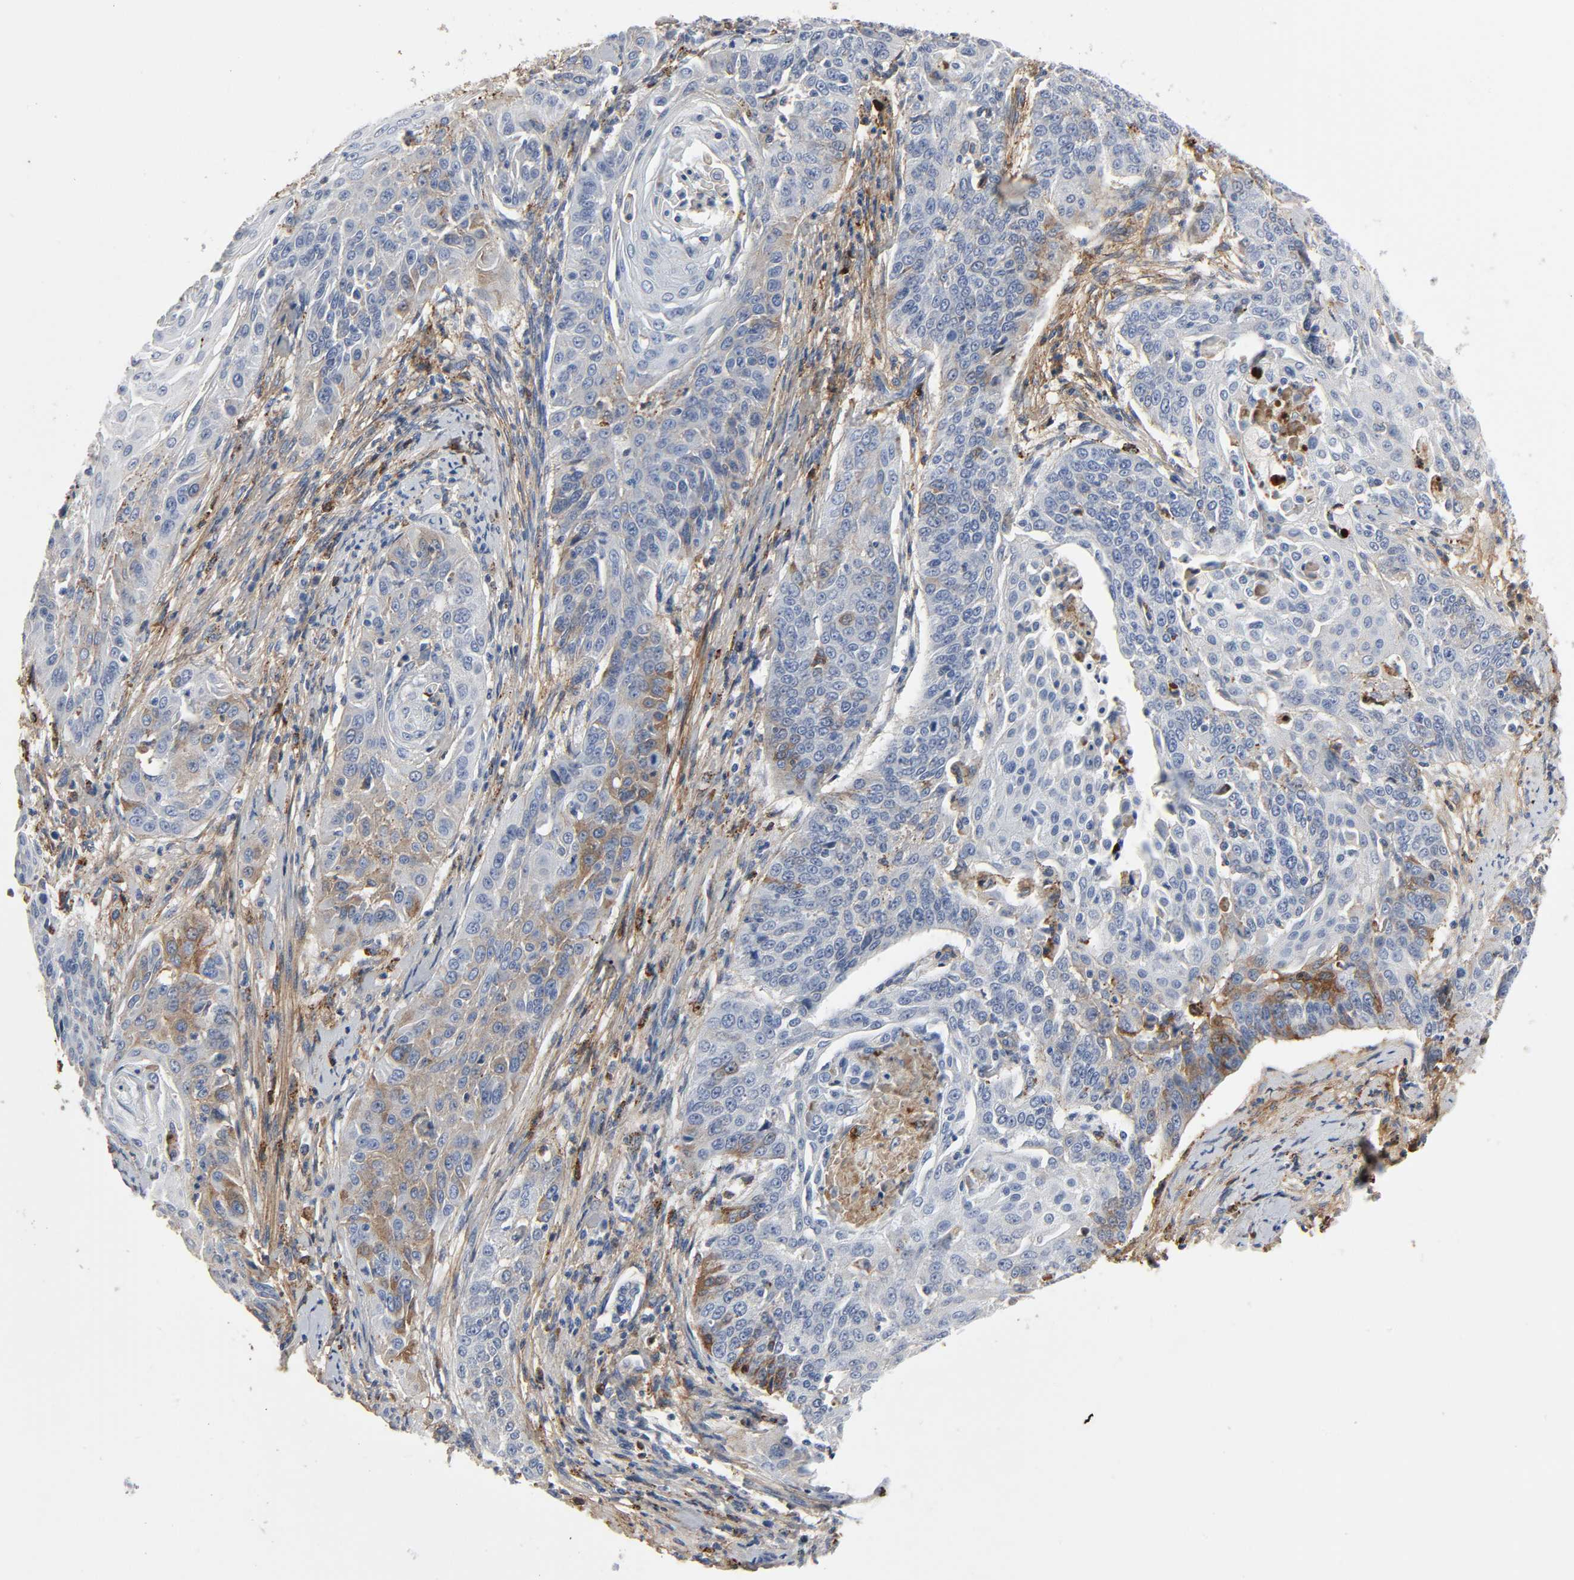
{"staining": {"intensity": "moderate", "quantity": "<25%", "location": "cytoplasmic/membranous"}, "tissue": "cervical cancer", "cell_type": "Tumor cells", "image_type": "cancer", "snomed": [{"axis": "morphology", "description": "Squamous cell carcinoma, NOS"}, {"axis": "topography", "description": "Cervix"}], "caption": "Immunohistochemical staining of human cervical cancer (squamous cell carcinoma) shows low levels of moderate cytoplasmic/membranous protein expression in about <25% of tumor cells. (Stains: DAB in brown, nuclei in blue, Microscopy: brightfield microscopy at high magnification).", "gene": "C3", "patient": {"sex": "female", "age": 33}}